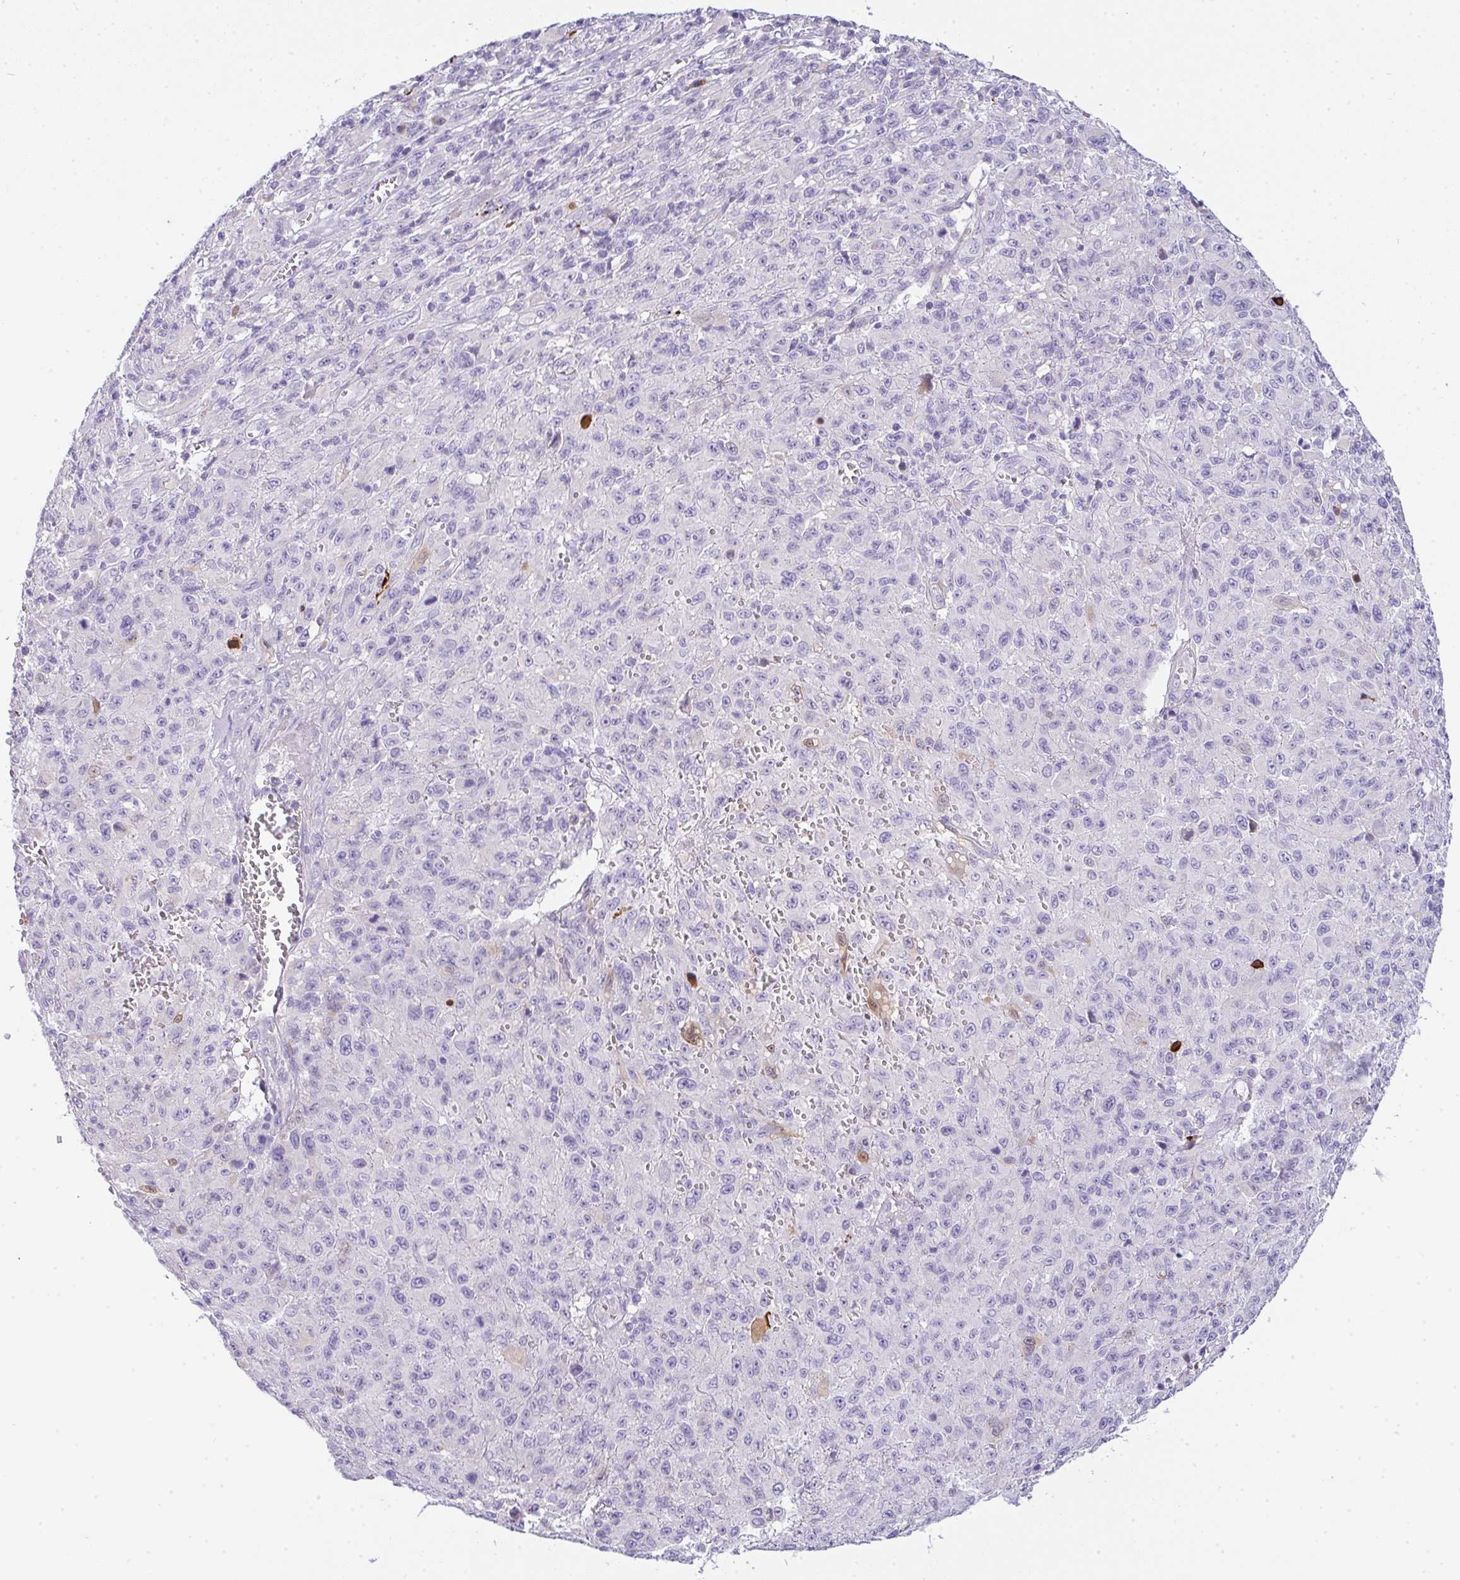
{"staining": {"intensity": "negative", "quantity": "none", "location": "none"}, "tissue": "melanoma", "cell_type": "Tumor cells", "image_type": "cancer", "snomed": [{"axis": "morphology", "description": "Malignant melanoma, NOS"}, {"axis": "topography", "description": "Skin"}], "caption": "DAB immunohistochemical staining of melanoma reveals no significant staining in tumor cells.", "gene": "COX7B", "patient": {"sex": "male", "age": 46}}